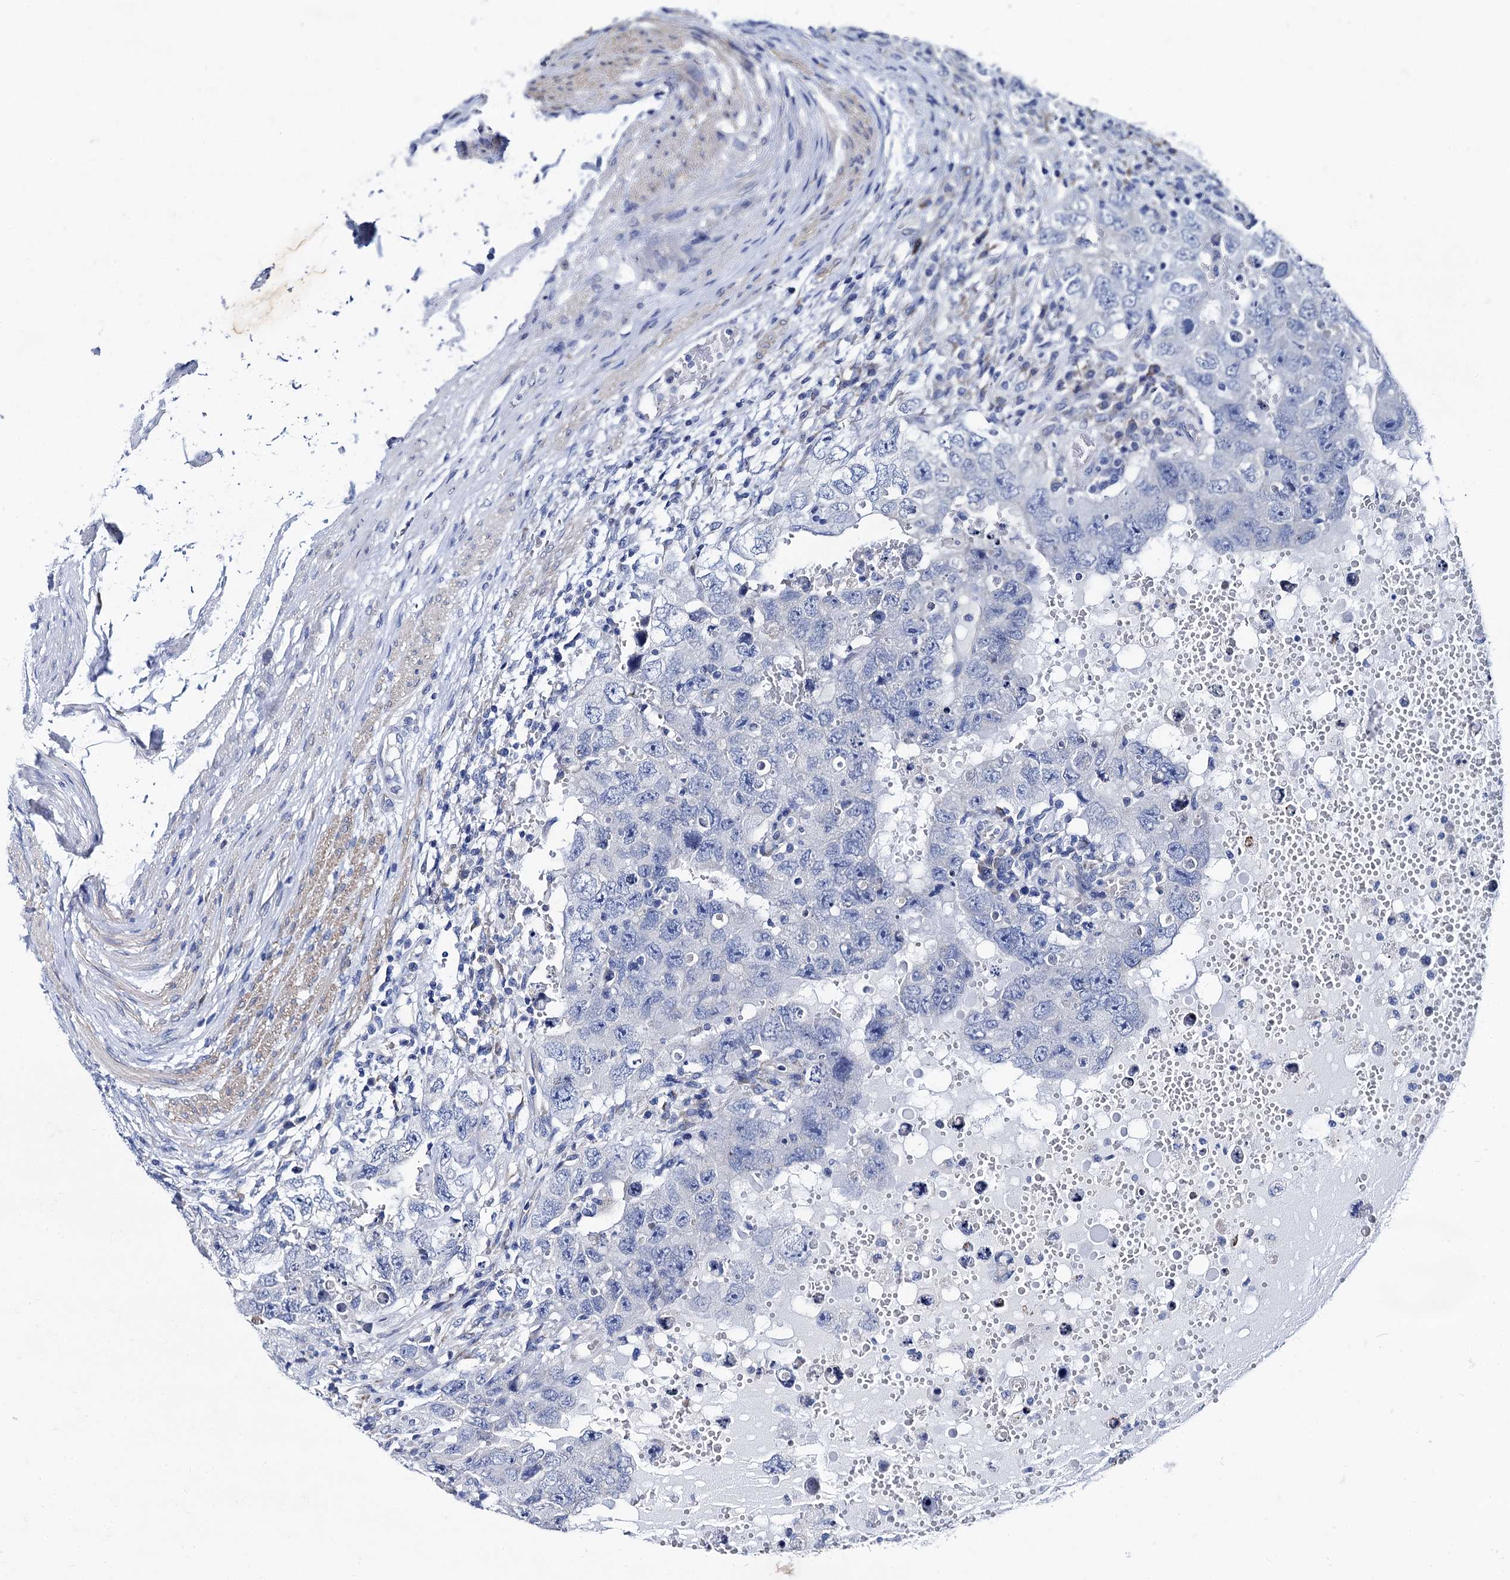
{"staining": {"intensity": "negative", "quantity": "none", "location": "none"}, "tissue": "testis cancer", "cell_type": "Tumor cells", "image_type": "cancer", "snomed": [{"axis": "morphology", "description": "Carcinoma, Embryonal, NOS"}, {"axis": "topography", "description": "Testis"}], "caption": "An IHC photomicrograph of testis cancer (embryonal carcinoma) is shown. There is no staining in tumor cells of testis cancer (embryonal carcinoma).", "gene": "FOXR2", "patient": {"sex": "male", "age": 26}}